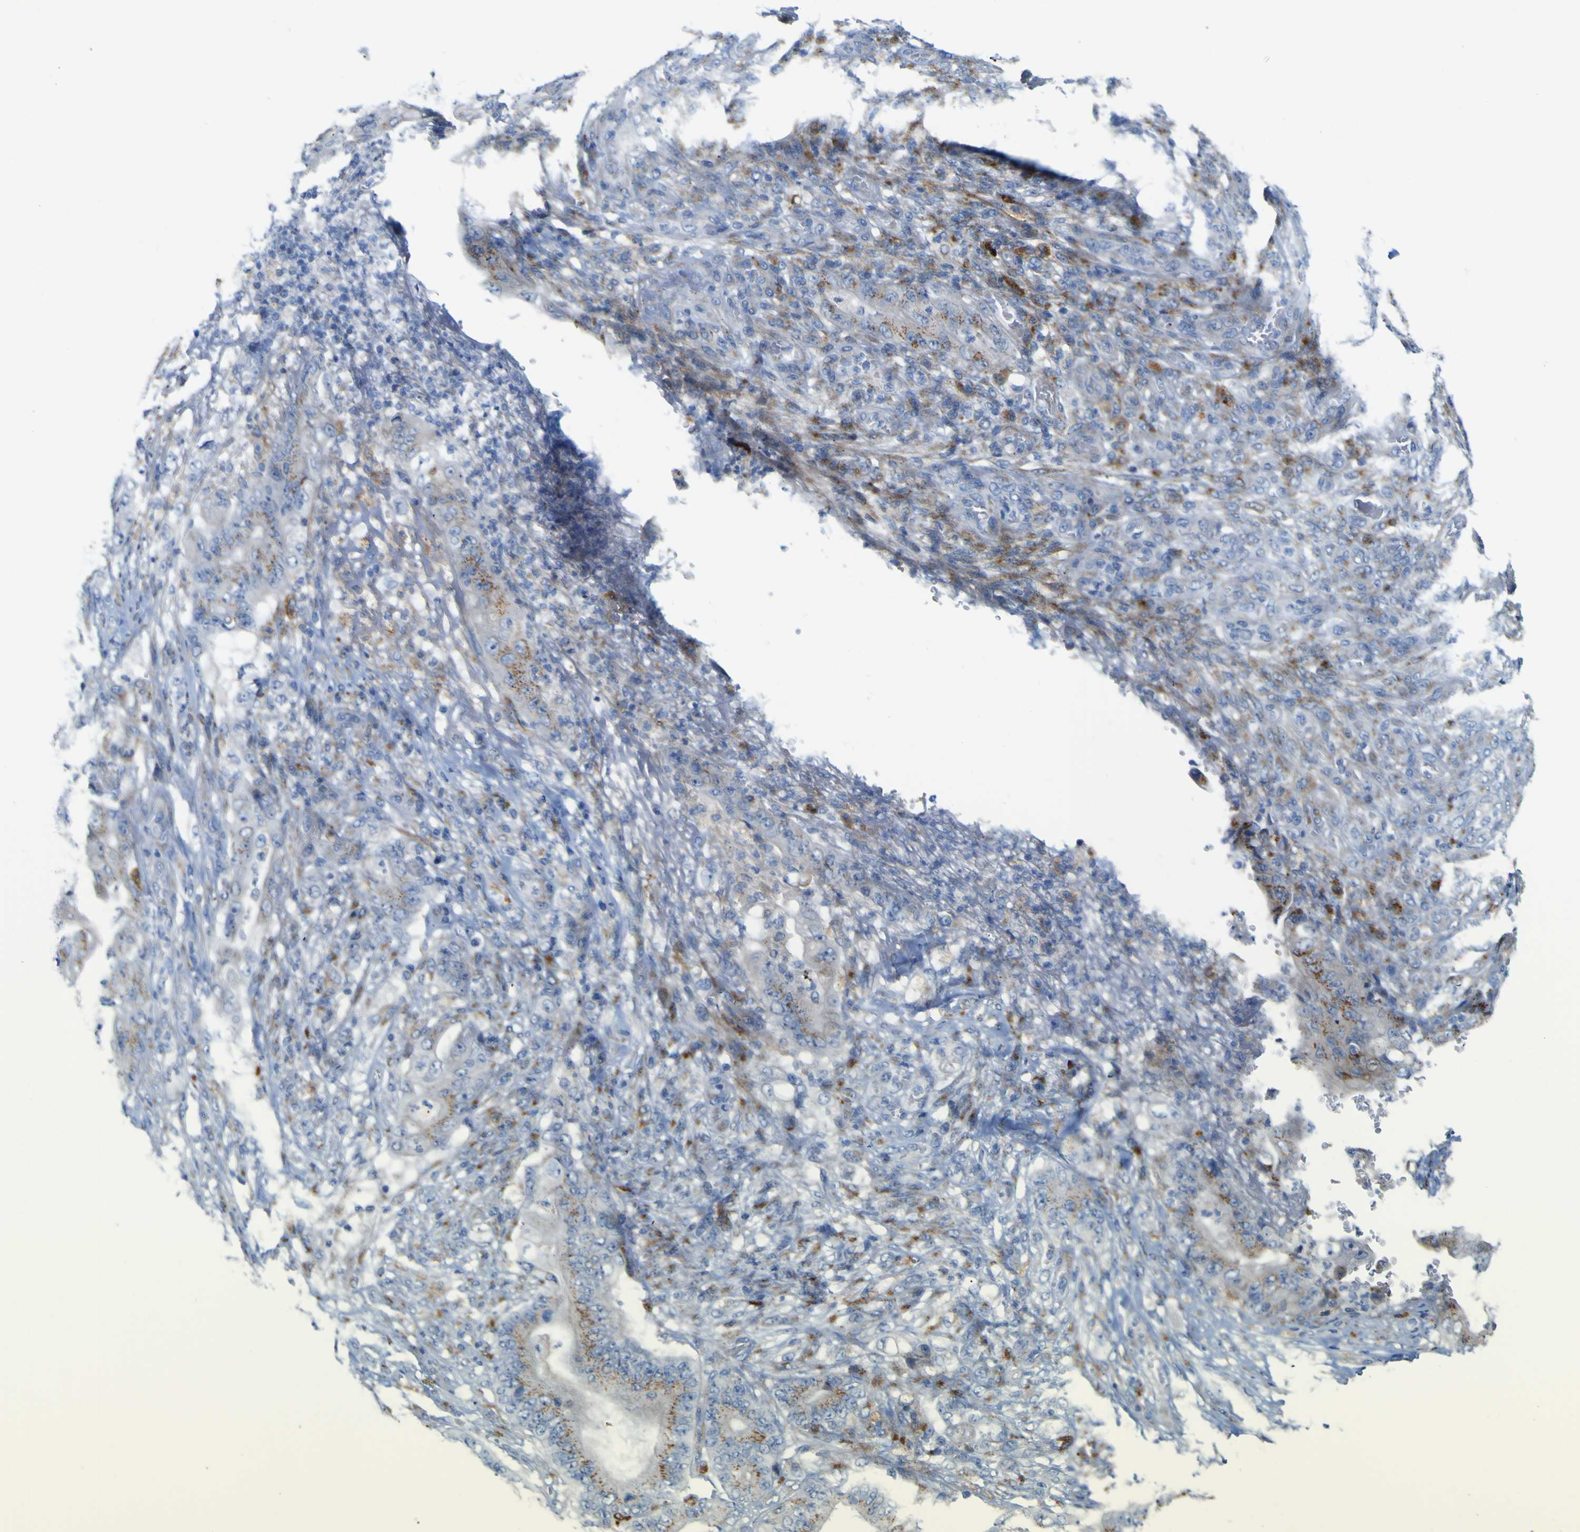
{"staining": {"intensity": "moderate", "quantity": ">75%", "location": "cytoplasmic/membranous"}, "tissue": "stomach cancer", "cell_type": "Tumor cells", "image_type": "cancer", "snomed": [{"axis": "morphology", "description": "Adenocarcinoma, NOS"}, {"axis": "topography", "description": "Stomach"}], "caption": "Stomach cancer tissue demonstrates moderate cytoplasmic/membranous positivity in about >75% of tumor cells, visualized by immunohistochemistry. The protein of interest is shown in brown color, while the nuclei are stained blue.", "gene": "PTPRF", "patient": {"sex": "female", "age": 73}}